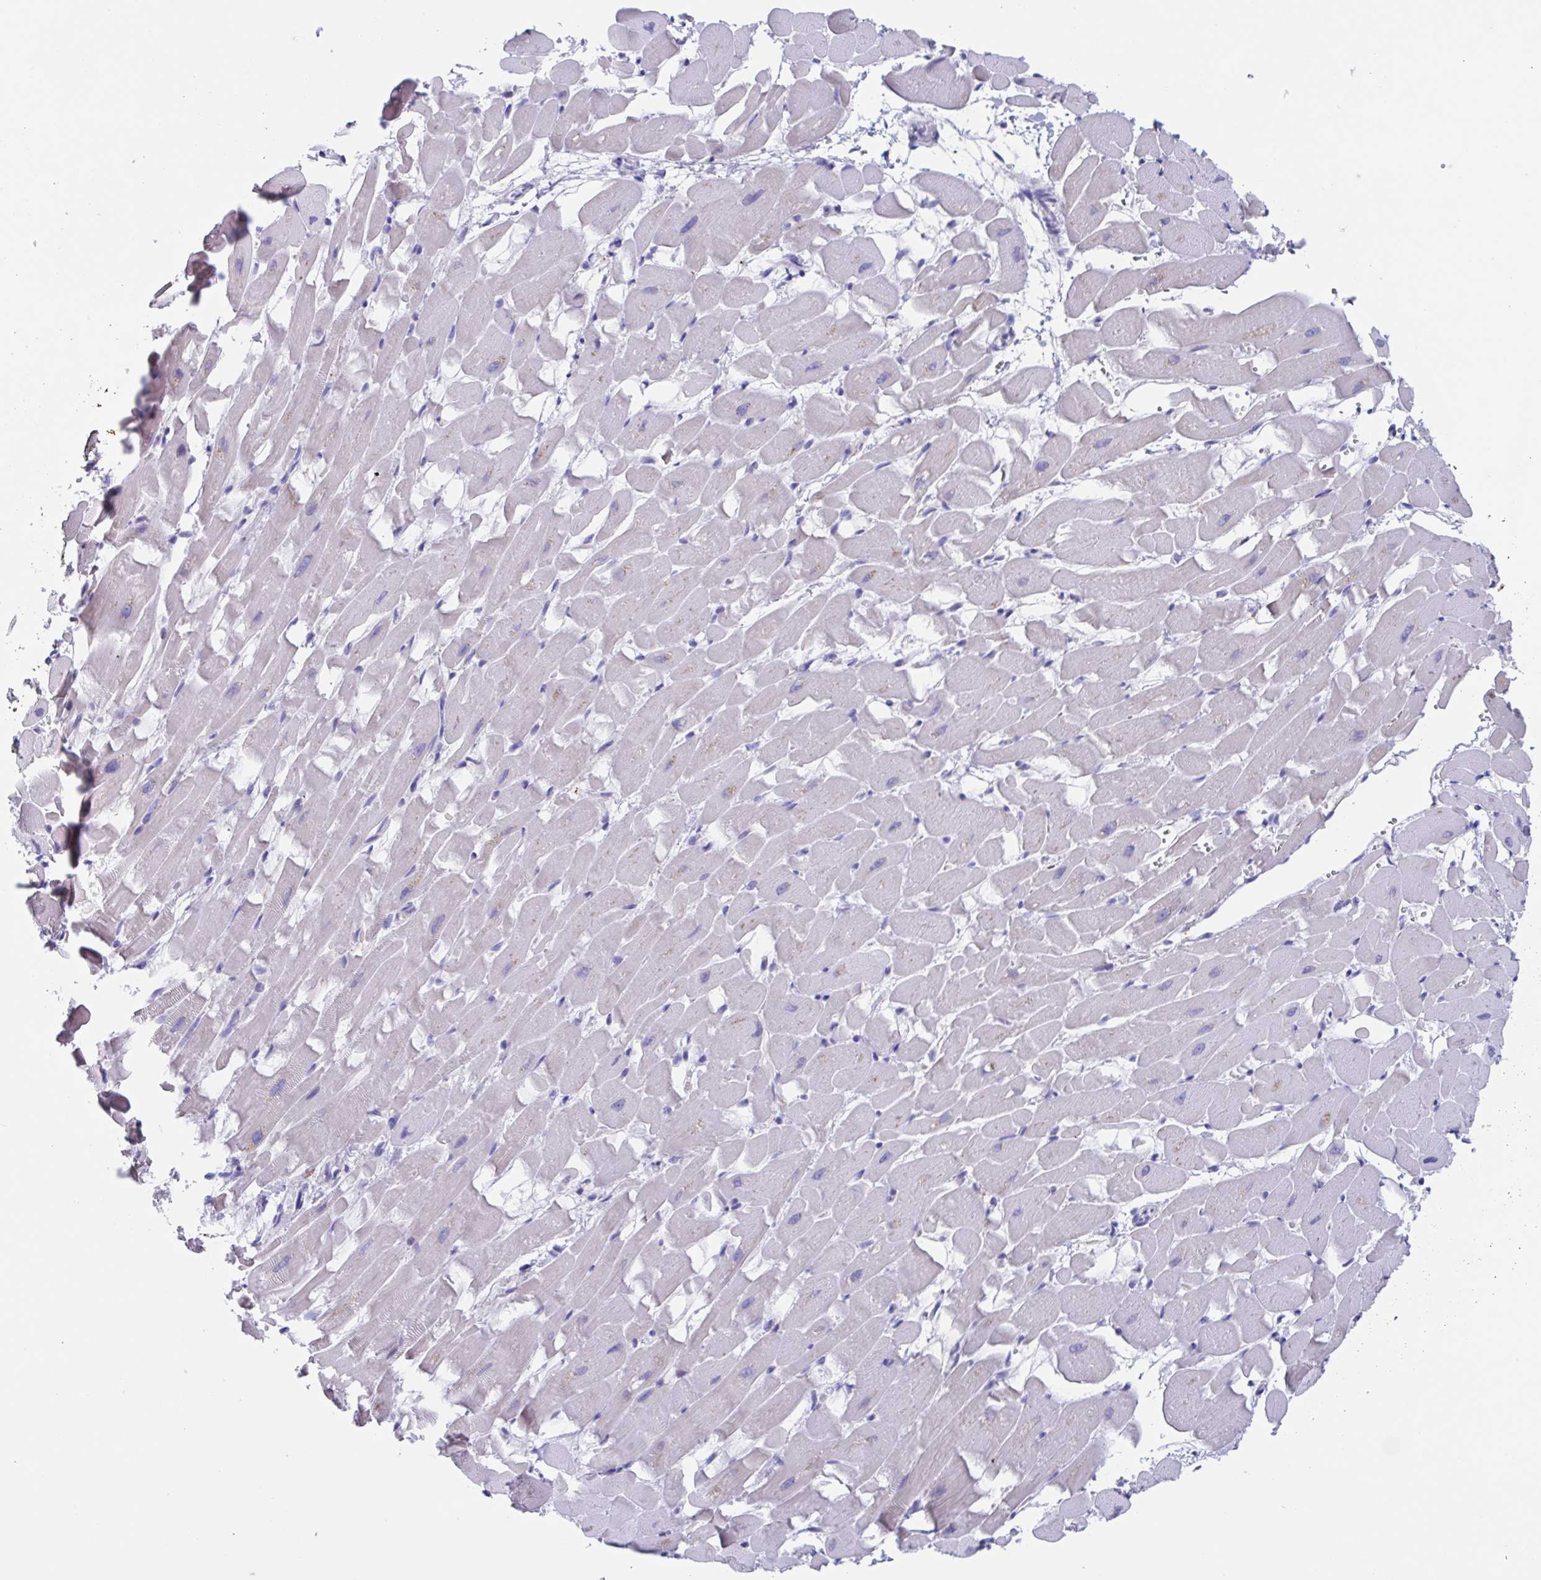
{"staining": {"intensity": "negative", "quantity": "none", "location": "none"}, "tissue": "heart muscle", "cell_type": "Cardiomyocytes", "image_type": "normal", "snomed": [{"axis": "morphology", "description": "Normal tissue, NOS"}, {"axis": "topography", "description": "Heart"}], "caption": "Immunohistochemistry micrograph of unremarkable heart muscle: heart muscle stained with DAB (3,3'-diaminobenzidine) shows no significant protein staining in cardiomyocytes.", "gene": "PBOV1", "patient": {"sex": "male", "age": 37}}